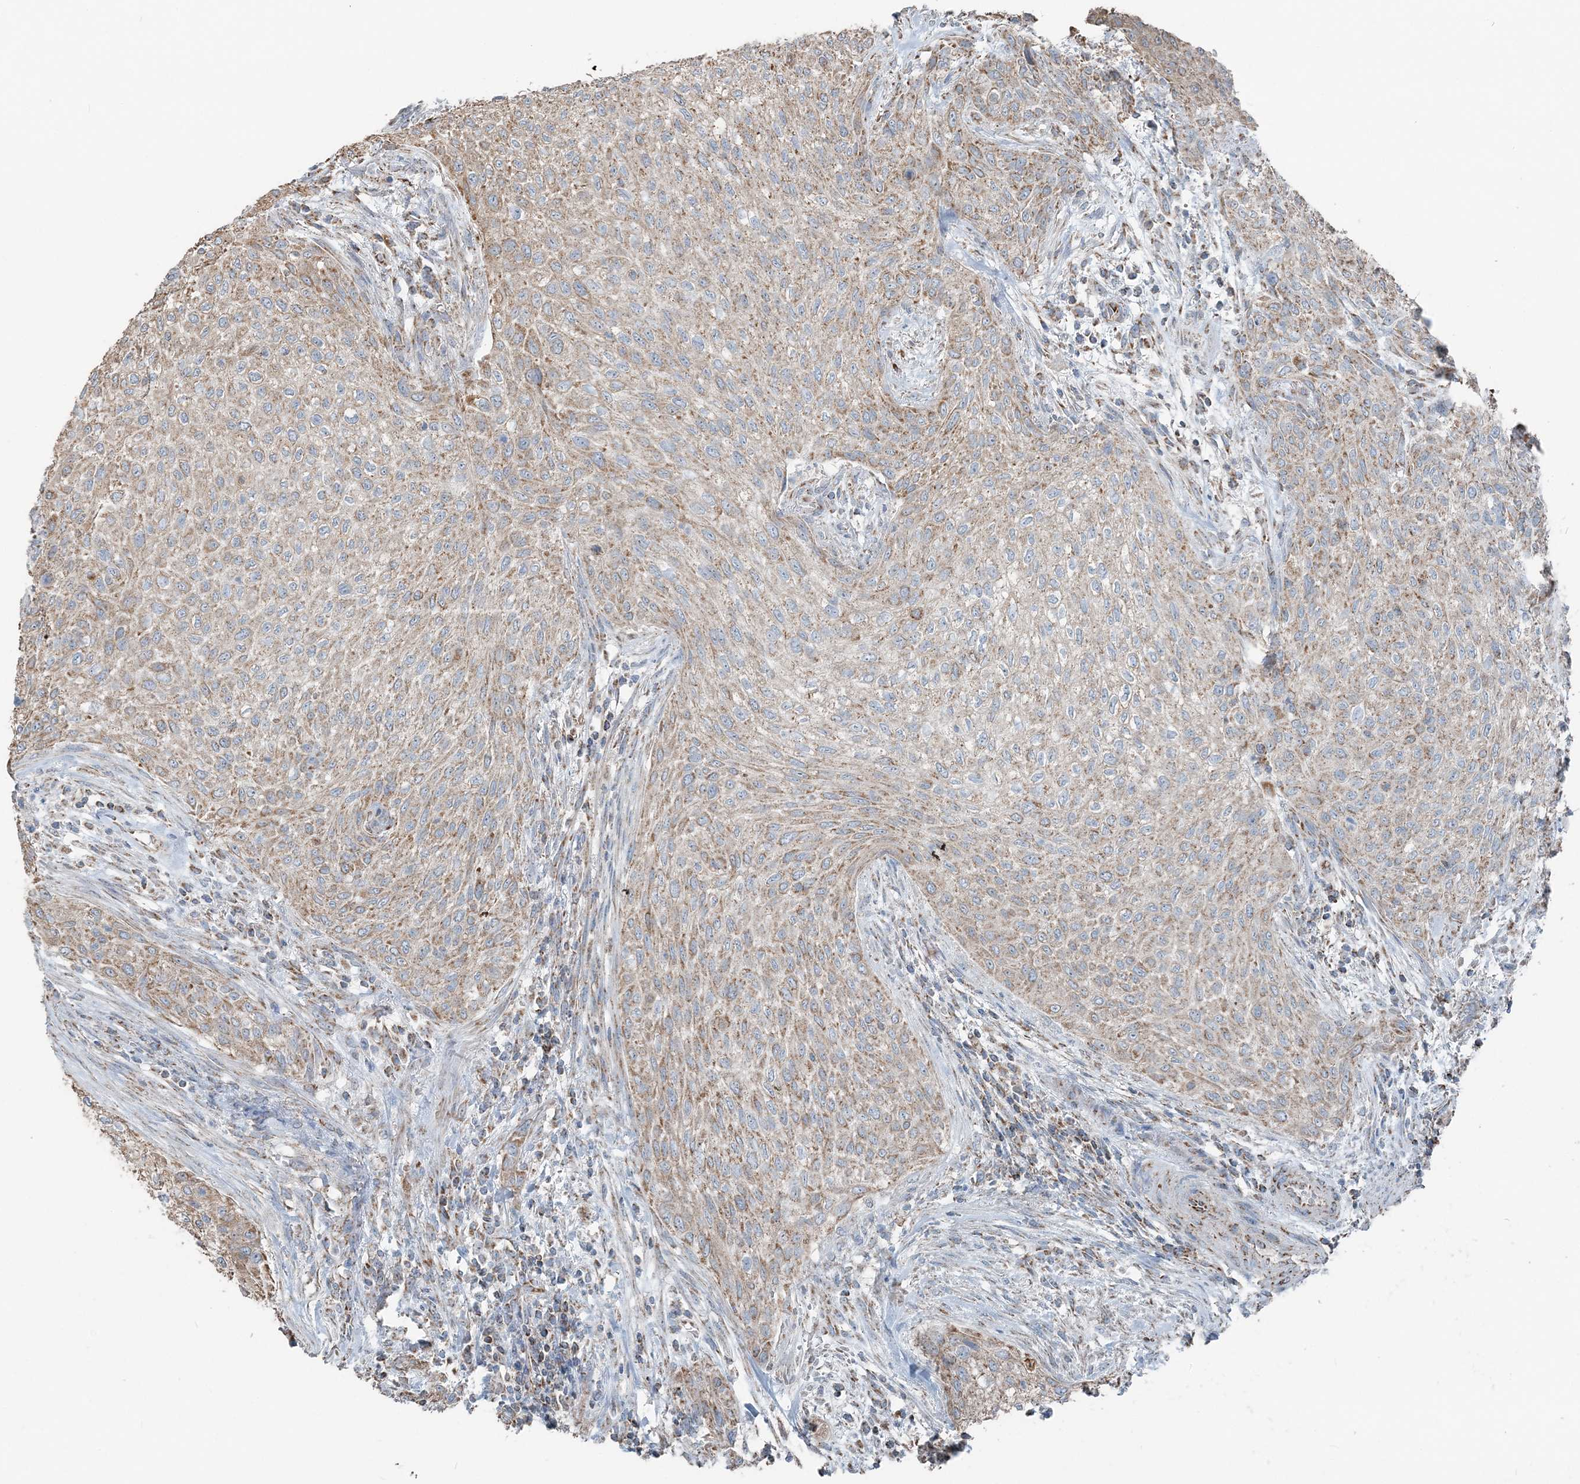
{"staining": {"intensity": "weak", "quantity": ">75%", "location": "cytoplasmic/membranous"}, "tissue": "urothelial cancer", "cell_type": "Tumor cells", "image_type": "cancer", "snomed": [{"axis": "morphology", "description": "Urothelial carcinoma, High grade"}, {"axis": "topography", "description": "Urinary bladder"}], "caption": "Immunohistochemical staining of urothelial cancer displays low levels of weak cytoplasmic/membranous expression in about >75% of tumor cells. (IHC, brightfield microscopy, high magnification).", "gene": "SUCLG1", "patient": {"sex": "male", "age": 35}}